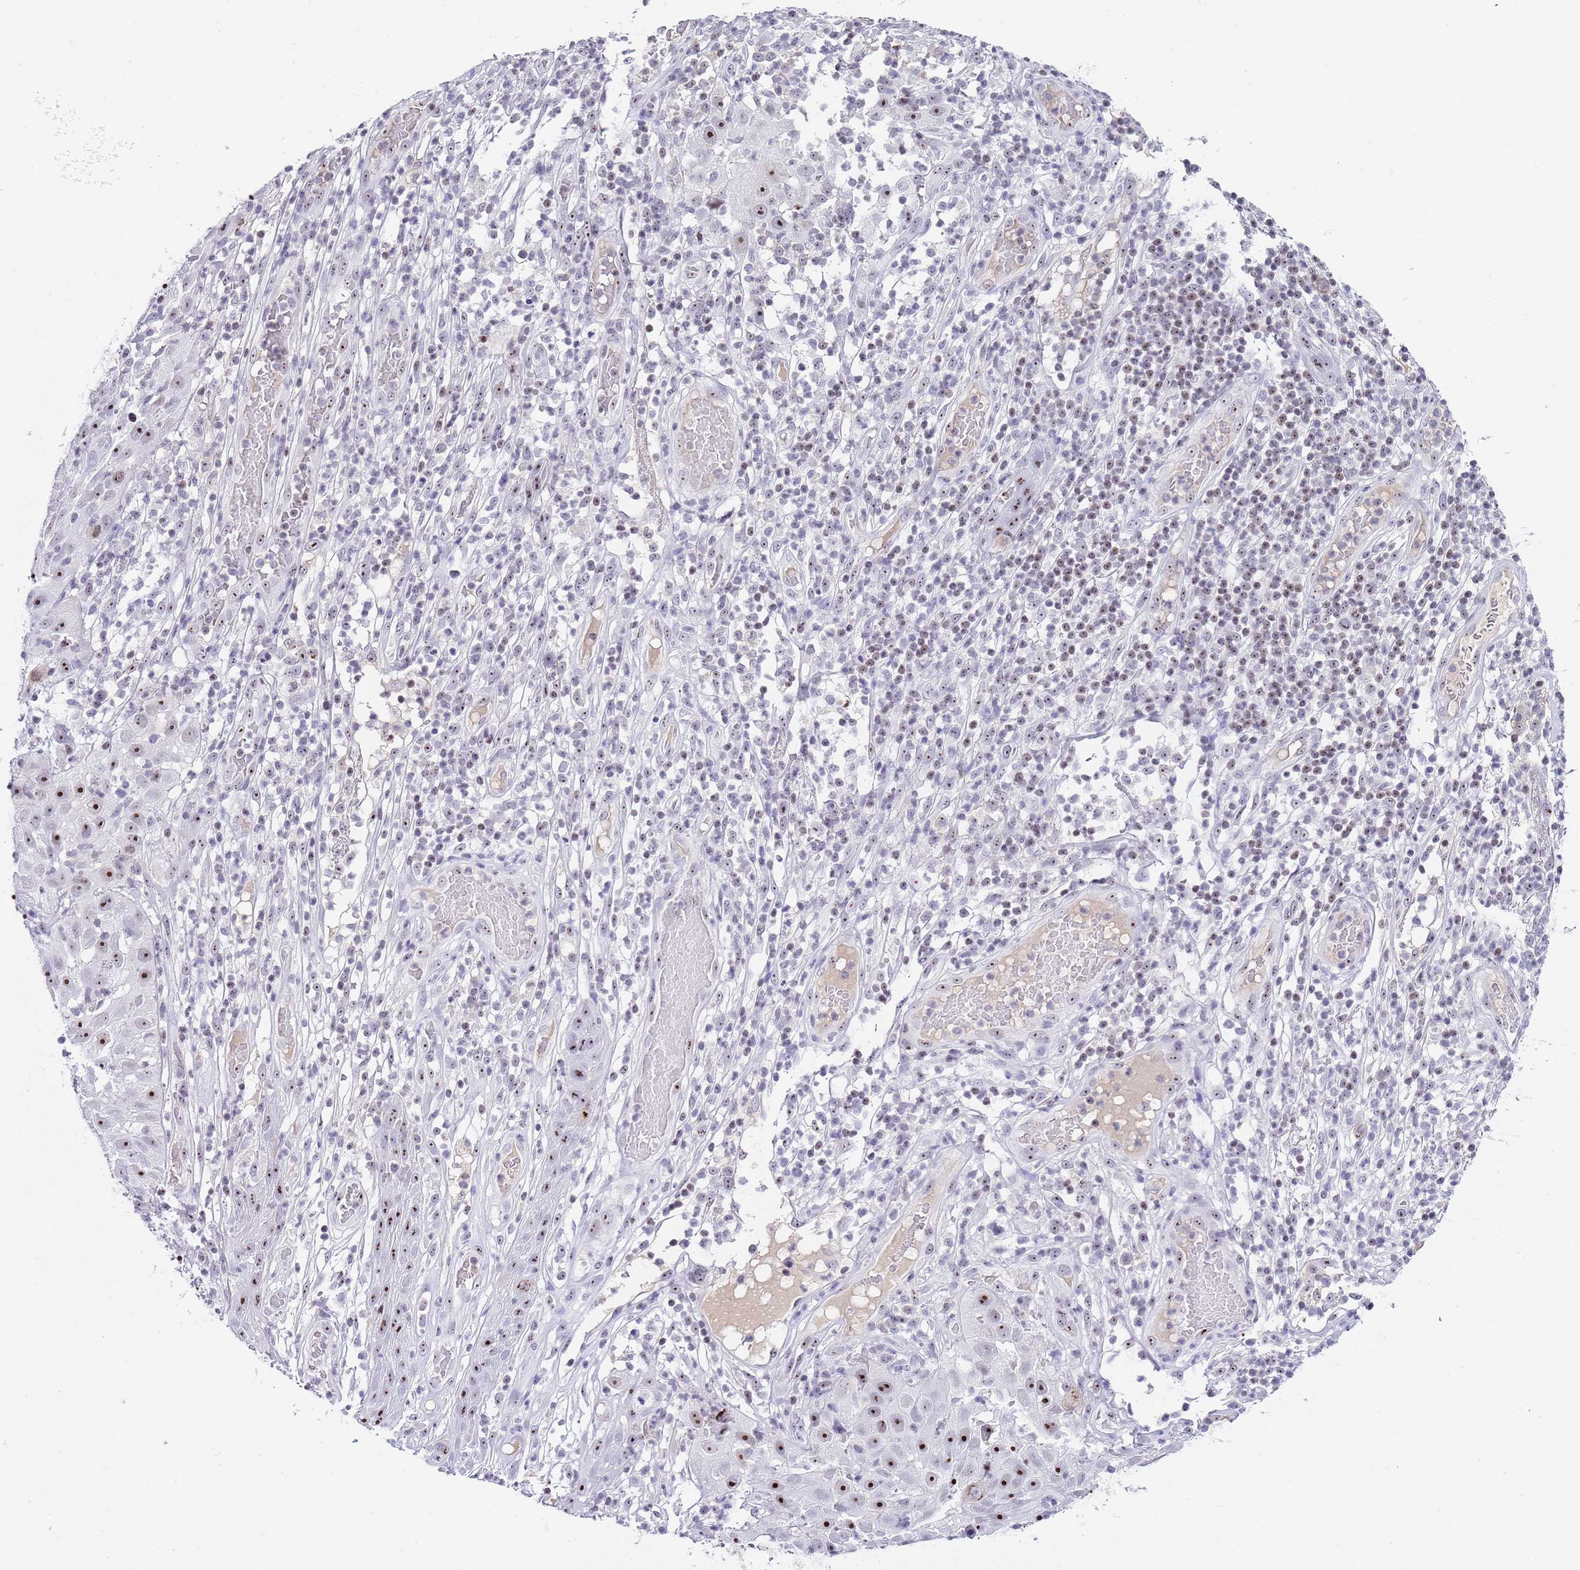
{"staining": {"intensity": "strong", "quantity": ">75%", "location": "nuclear"}, "tissue": "skin cancer", "cell_type": "Tumor cells", "image_type": "cancer", "snomed": [{"axis": "morphology", "description": "Squamous cell carcinoma, NOS"}, {"axis": "topography", "description": "Skin"}], "caption": "Strong nuclear positivity for a protein is present in approximately >75% of tumor cells of skin cancer (squamous cell carcinoma) using IHC.", "gene": "NOP56", "patient": {"sex": "female", "age": 87}}